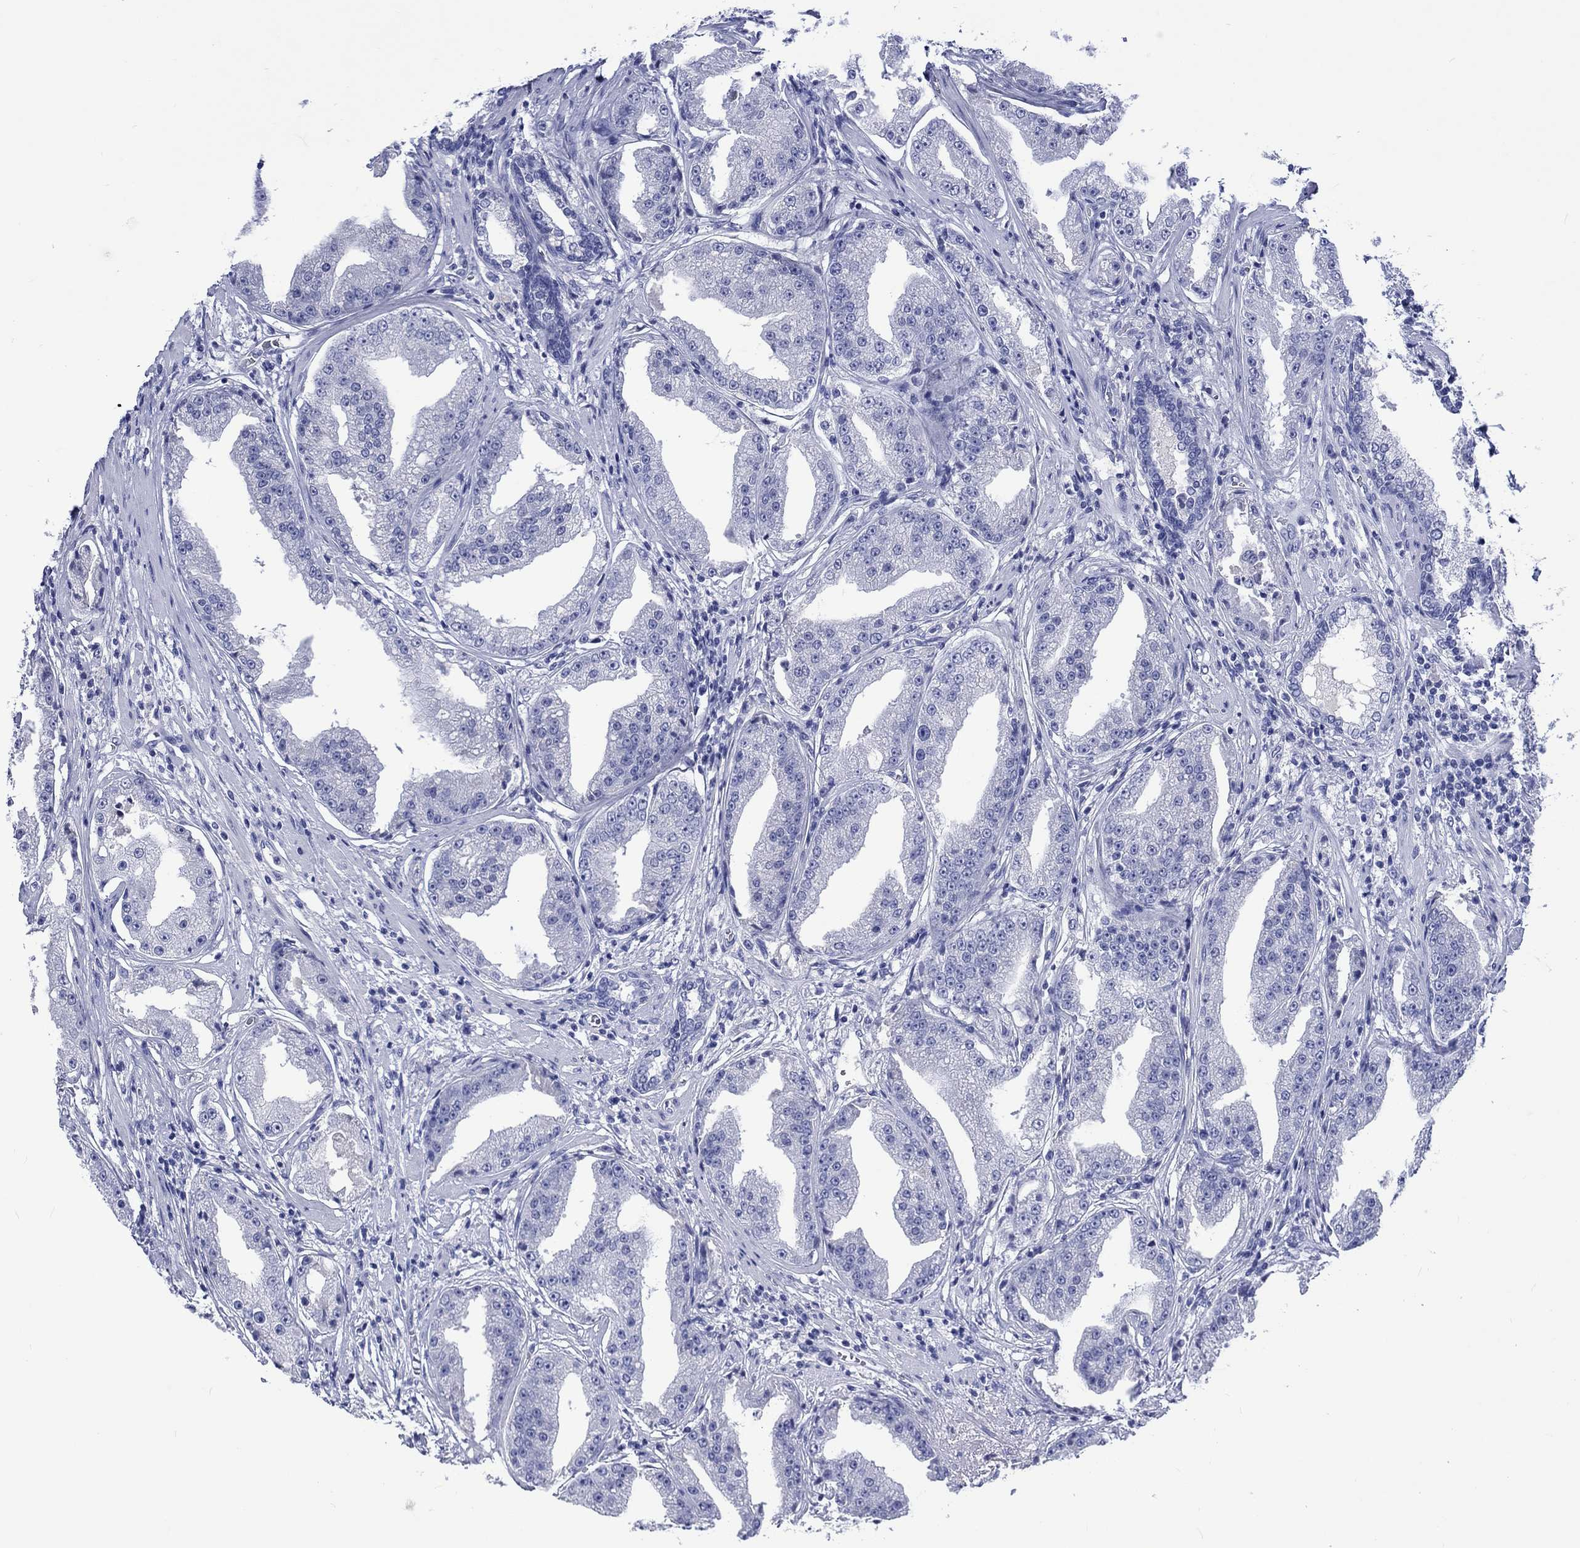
{"staining": {"intensity": "negative", "quantity": "none", "location": "none"}, "tissue": "prostate cancer", "cell_type": "Tumor cells", "image_type": "cancer", "snomed": [{"axis": "morphology", "description": "Adenocarcinoma, Low grade"}, {"axis": "topography", "description": "Prostate"}], "caption": "A histopathology image of human low-grade adenocarcinoma (prostate) is negative for staining in tumor cells.", "gene": "CACNG3", "patient": {"sex": "male", "age": 62}}